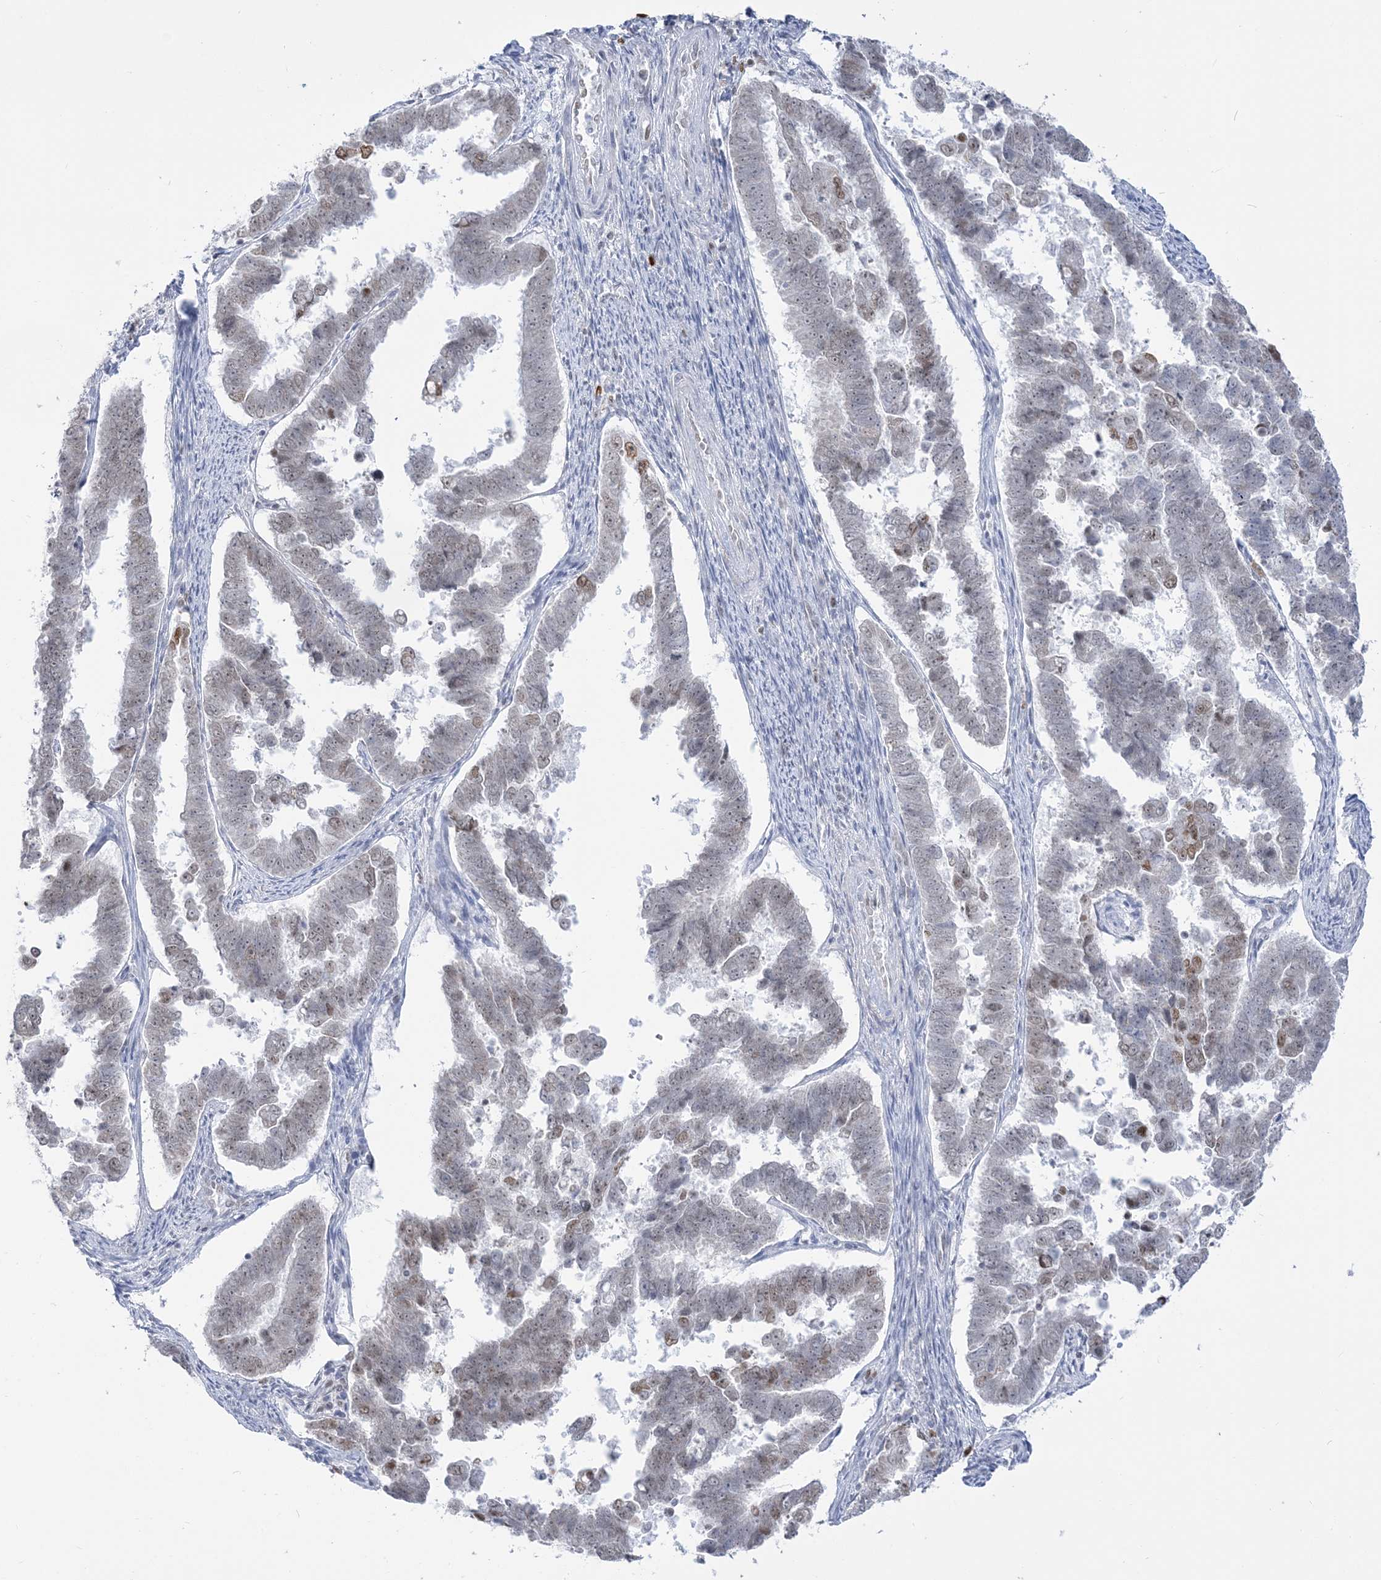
{"staining": {"intensity": "moderate", "quantity": "<25%", "location": "nuclear"}, "tissue": "endometrial cancer", "cell_type": "Tumor cells", "image_type": "cancer", "snomed": [{"axis": "morphology", "description": "Adenocarcinoma, NOS"}, {"axis": "topography", "description": "Endometrium"}], "caption": "Tumor cells show low levels of moderate nuclear positivity in about <25% of cells in endometrial cancer (adenocarcinoma). (Brightfield microscopy of DAB IHC at high magnification).", "gene": "DDX21", "patient": {"sex": "female", "age": 75}}